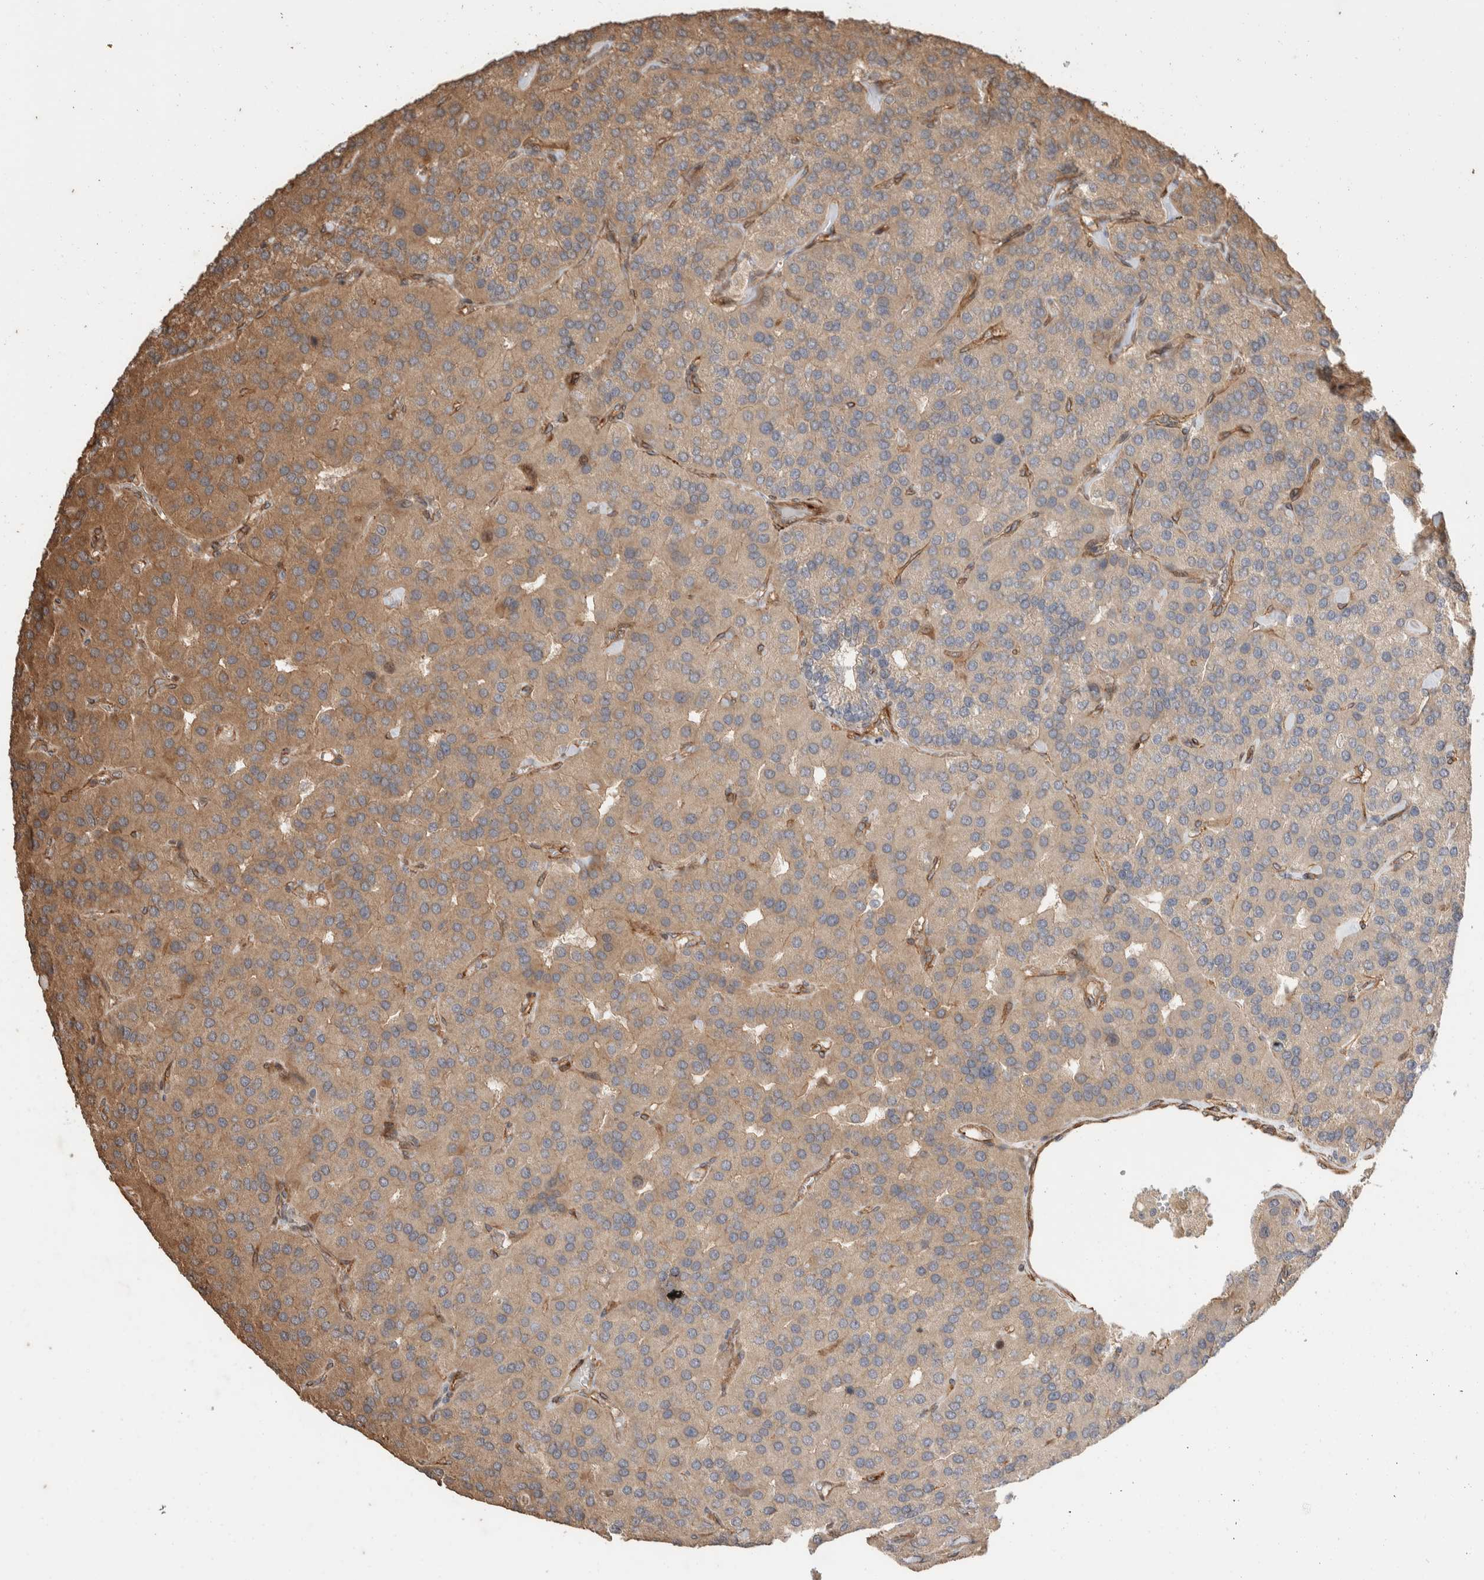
{"staining": {"intensity": "moderate", "quantity": "25%-75%", "location": "cytoplasmic/membranous"}, "tissue": "parathyroid gland", "cell_type": "Glandular cells", "image_type": "normal", "snomed": [{"axis": "morphology", "description": "Normal tissue, NOS"}, {"axis": "morphology", "description": "Adenoma, NOS"}, {"axis": "topography", "description": "Parathyroid gland"}], "caption": "Unremarkable parathyroid gland shows moderate cytoplasmic/membranous staining in about 25%-75% of glandular cells.", "gene": "ERC1", "patient": {"sex": "female", "age": 86}}